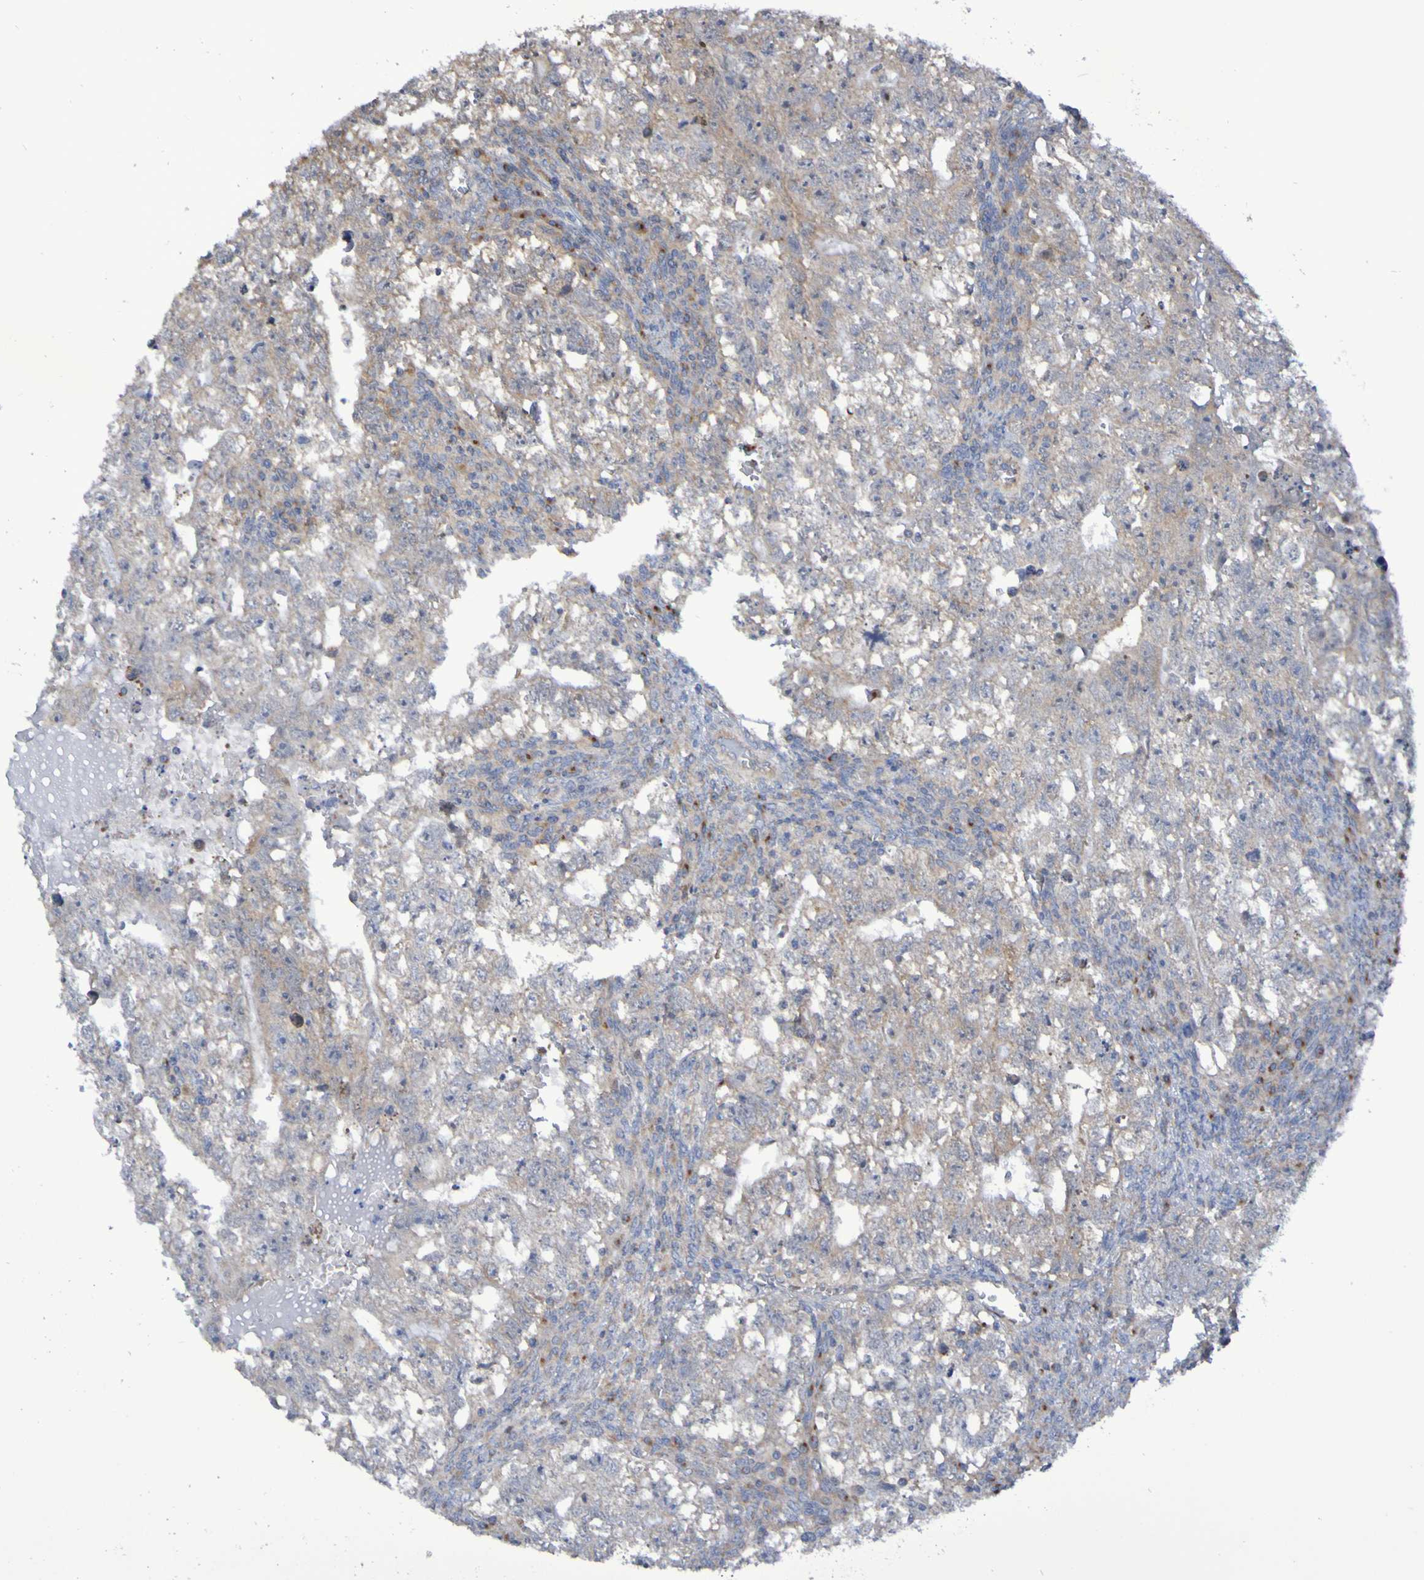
{"staining": {"intensity": "weak", "quantity": "25%-75%", "location": "cytoplasmic/membranous"}, "tissue": "testis cancer", "cell_type": "Tumor cells", "image_type": "cancer", "snomed": [{"axis": "morphology", "description": "Seminoma, NOS"}, {"axis": "morphology", "description": "Carcinoma, Embryonal, NOS"}, {"axis": "topography", "description": "Testis"}], "caption": "Tumor cells display low levels of weak cytoplasmic/membranous positivity in approximately 25%-75% of cells in embryonal carcinoma (testis). The protein of interest is shown in brown color, while the nuclei are stained blue.", "gene": "LMBRD2", "patient": {"sex": "male", "age": 38}}